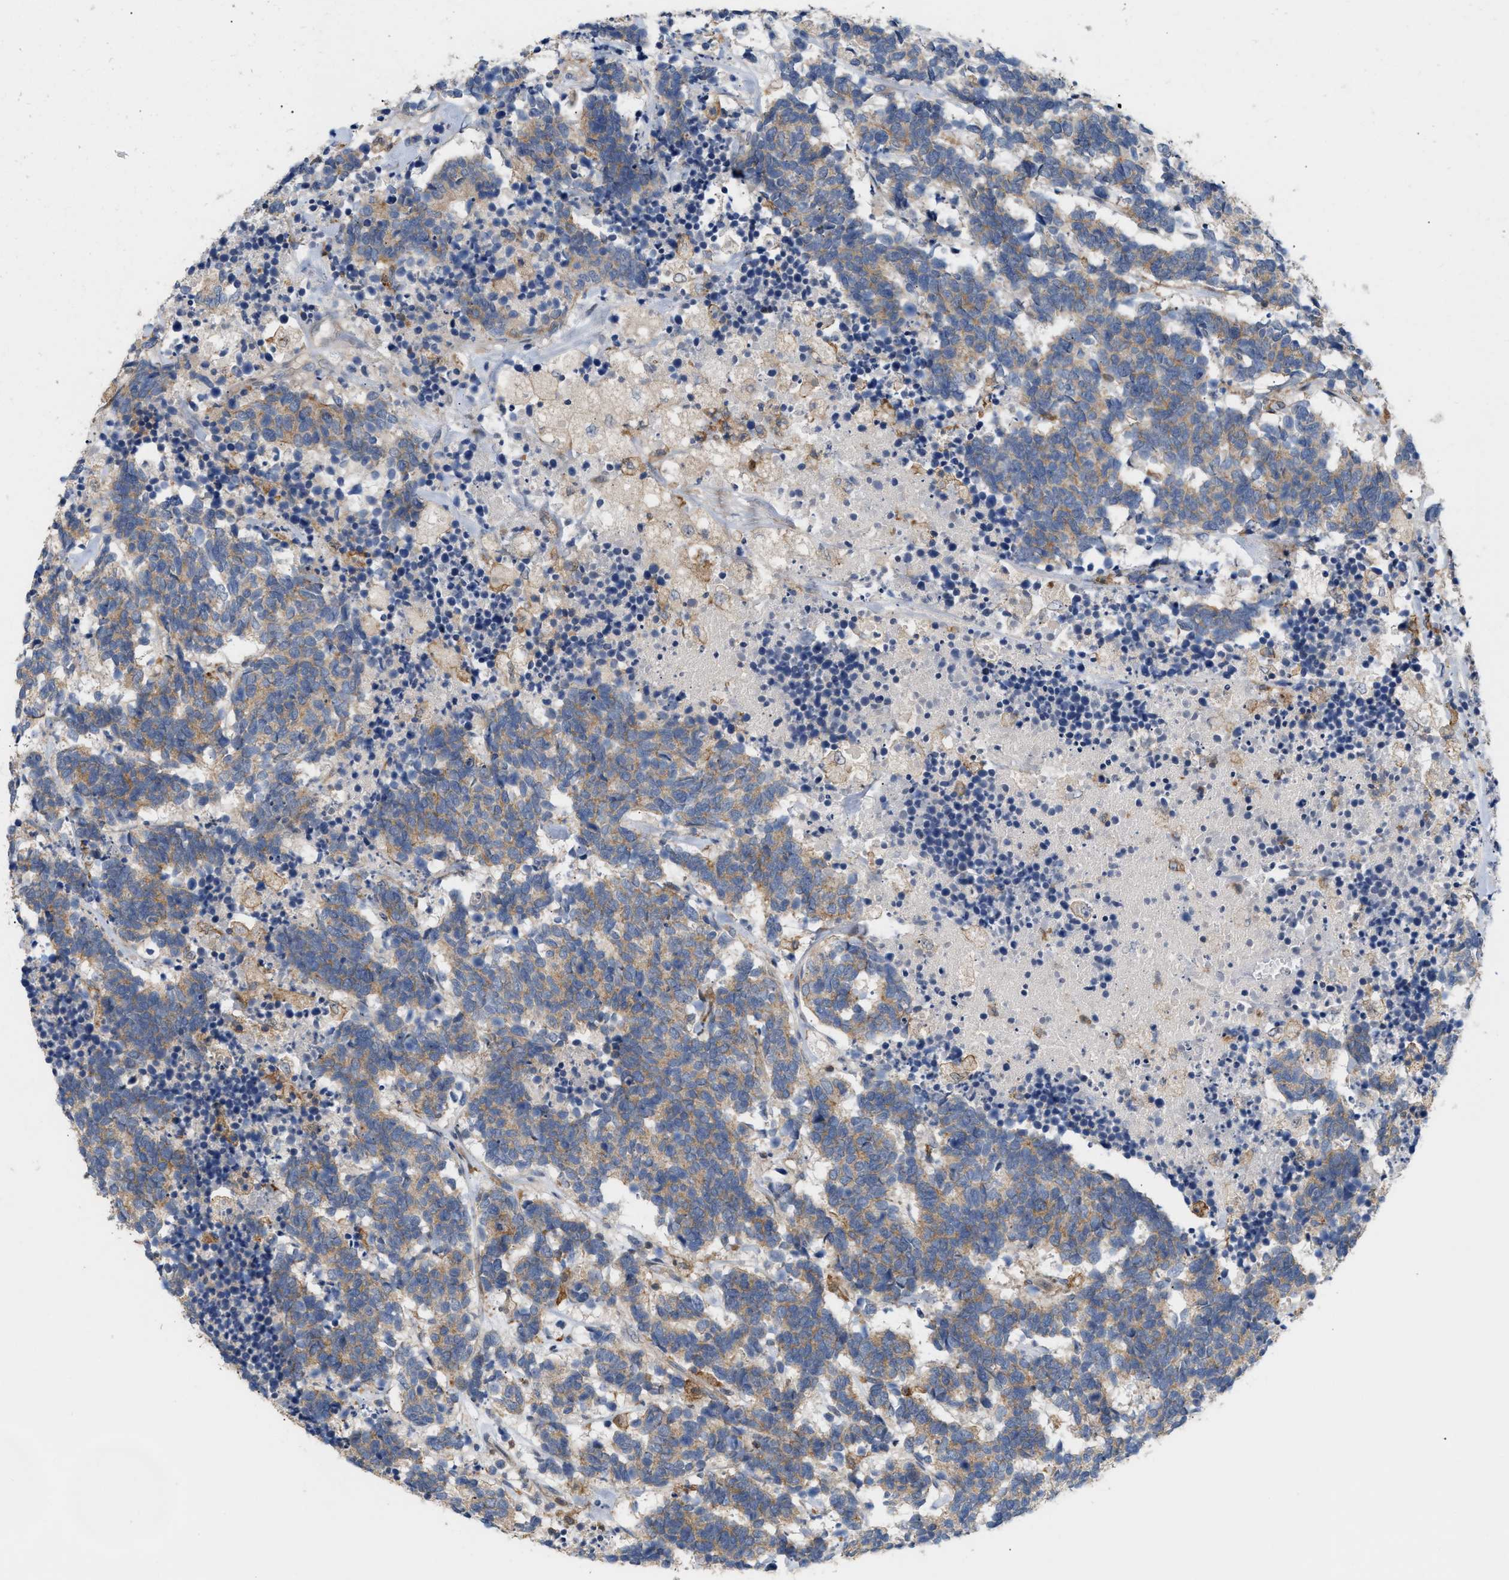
{"staining": {"intensity": "weak", "quantity": ">75%", "location": "cytoplasmic/membranous"}, "tissue": "carcinoid", "cell_type": "Tumor cells", "image_type": "cancer", "snomed": [{"axis": "morphology", "description": "Carcinoma, NOS"}, {"axis": "morphology", "description": "Carcinoid, malignant, NOS"}, {"axis": "topography", "description": "Urinary bladder"}], "caption": "A photomicrograph of human carcinoid stained for a protein shows weak cytoplasmic/membranous brown staining in tumor cells. (Stains: DAB (3,3'-diaminobenzidine) in brown, nuclei in blue, Microscopy: brightfield microscopy at high magnification).", "gene": "DBNL", "patient": {"sex": "male", "age": 57}}